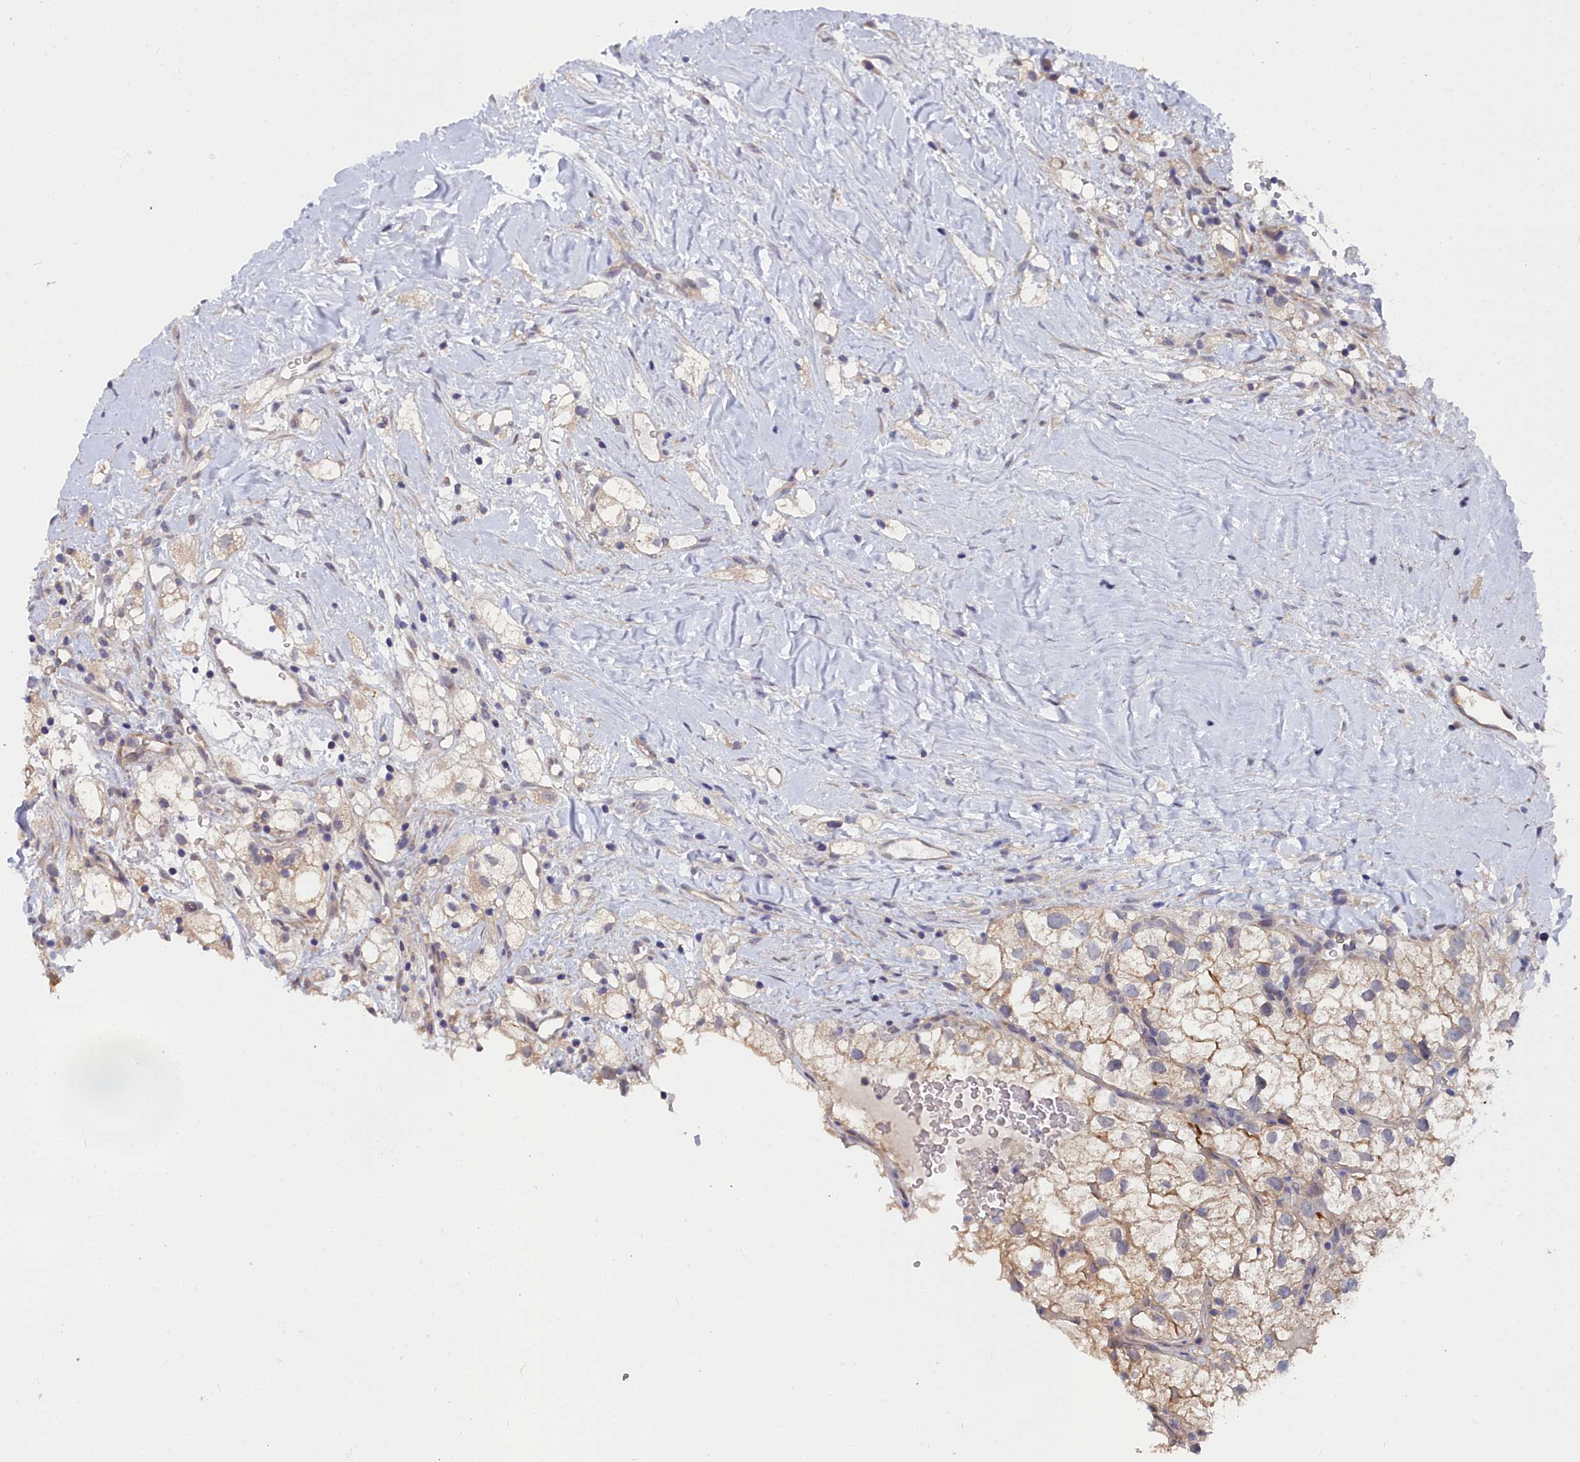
{"staining": {"intensity": "weak", "quantity": "<25%", "location": "cytoplasmic/membranous"}, "tissue": "renal cancer", "cell_type": "Tumor cells", "image_type": "cancer", "snomed": [{"axis": "morphology", "description": "Adenocarcinoma, NOS"}, {"axis": "topography", "description": "Kidney"}], "caption": "Immunohistochemical staining of adenocarcinoma (renal) demonstrates no significant expression in tumor cells.", "gene": "RDX", "patient": {"sex": "male", "age": 59}}